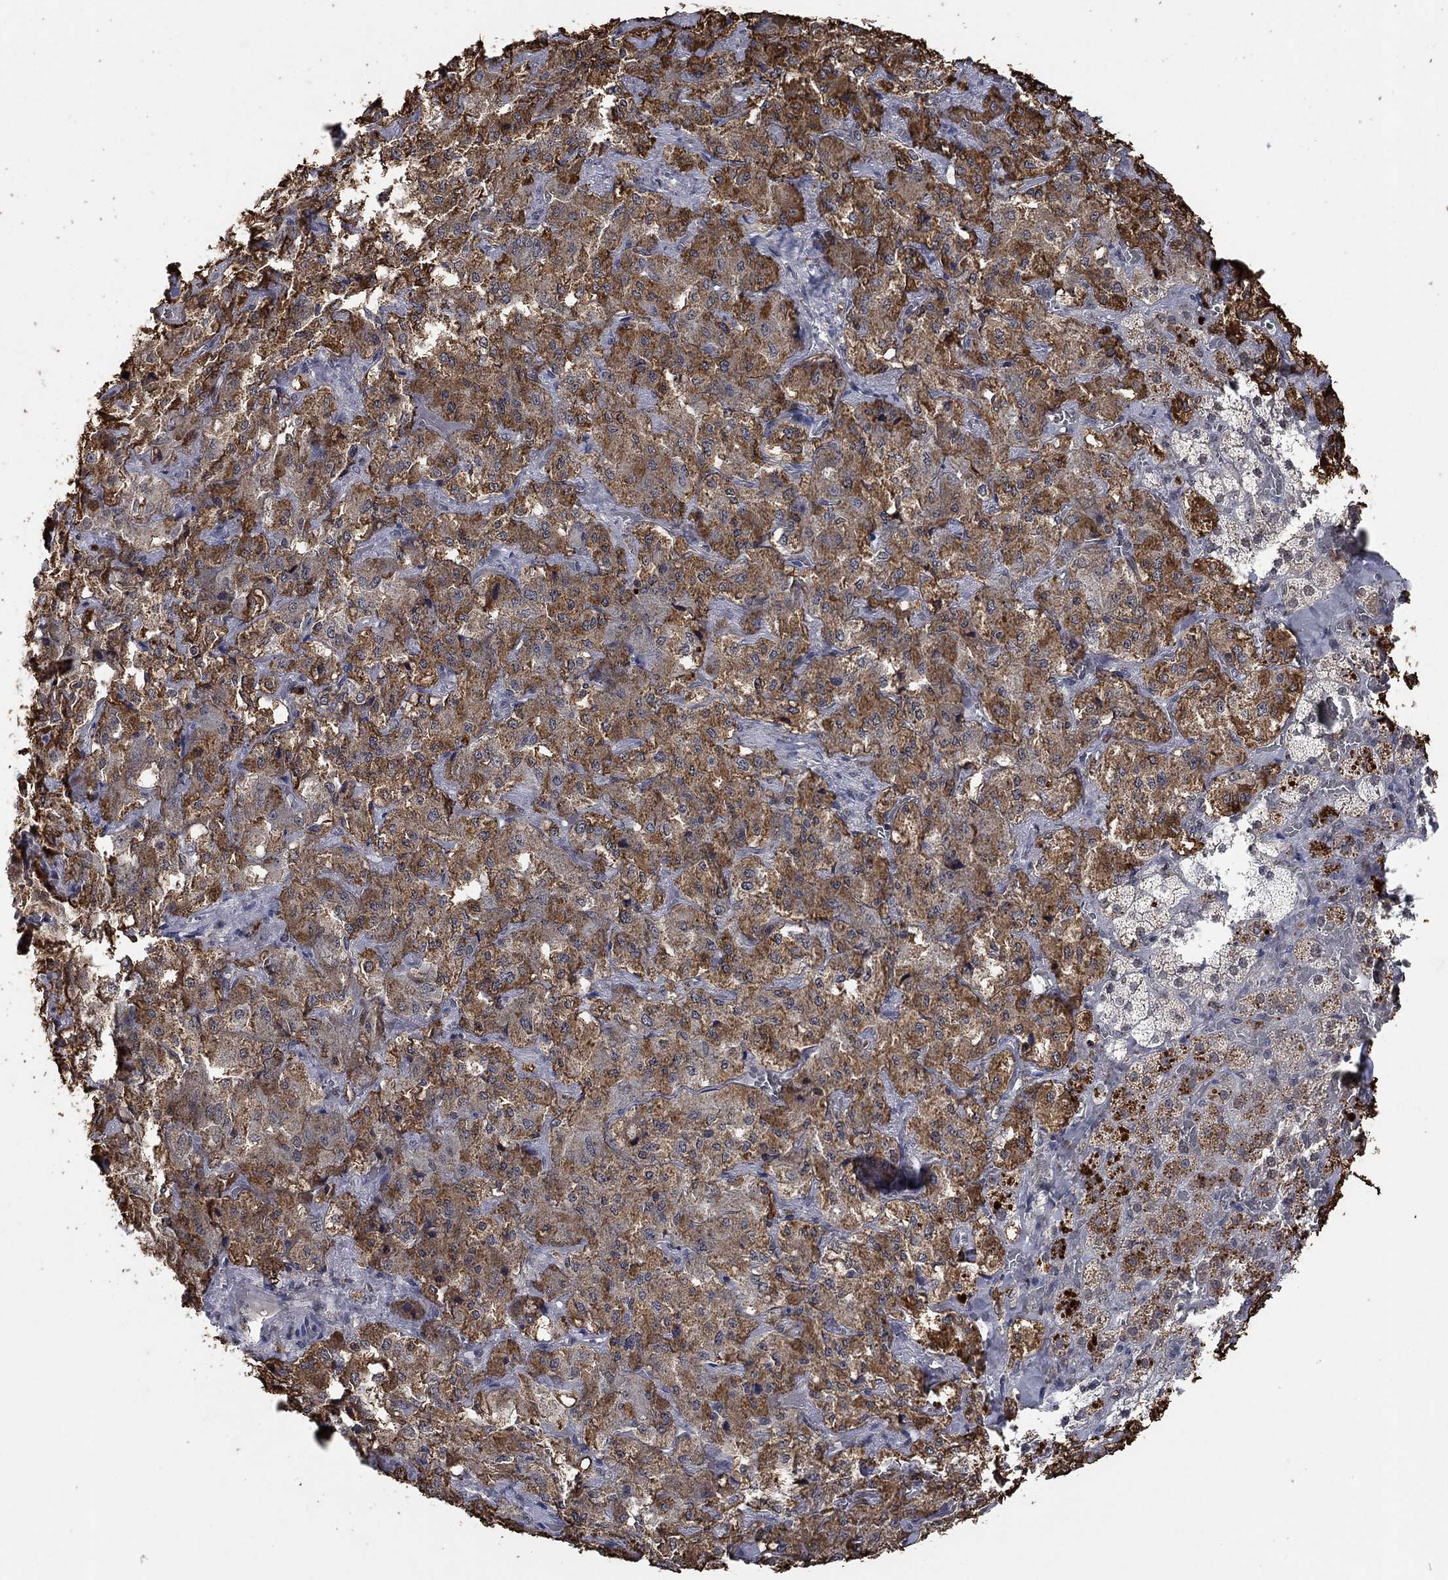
{"staining": {"intensity": "strong", "quantity": "25%-75%", "location": "cytoplasmic/membranous"}, "tissue": "adrenal gland", "cell_type": "Glandular cells", "image_type": "normal", "snomed": [{"axis": "morphology", "description": "Normal tissue, NOS"}, {"axis": "topography", "description": "Adrenal gland"}], "caption": "Glandular cells demonstrate strong cytoplasmic/membranous expression in approximately 25%-75% of cells in benign adrenal gland. The protein of interest is shown in brown color, while the nuclei are stained blue.", "gene": "THAP8", "patient": {"sex": "male", "age": 57}}